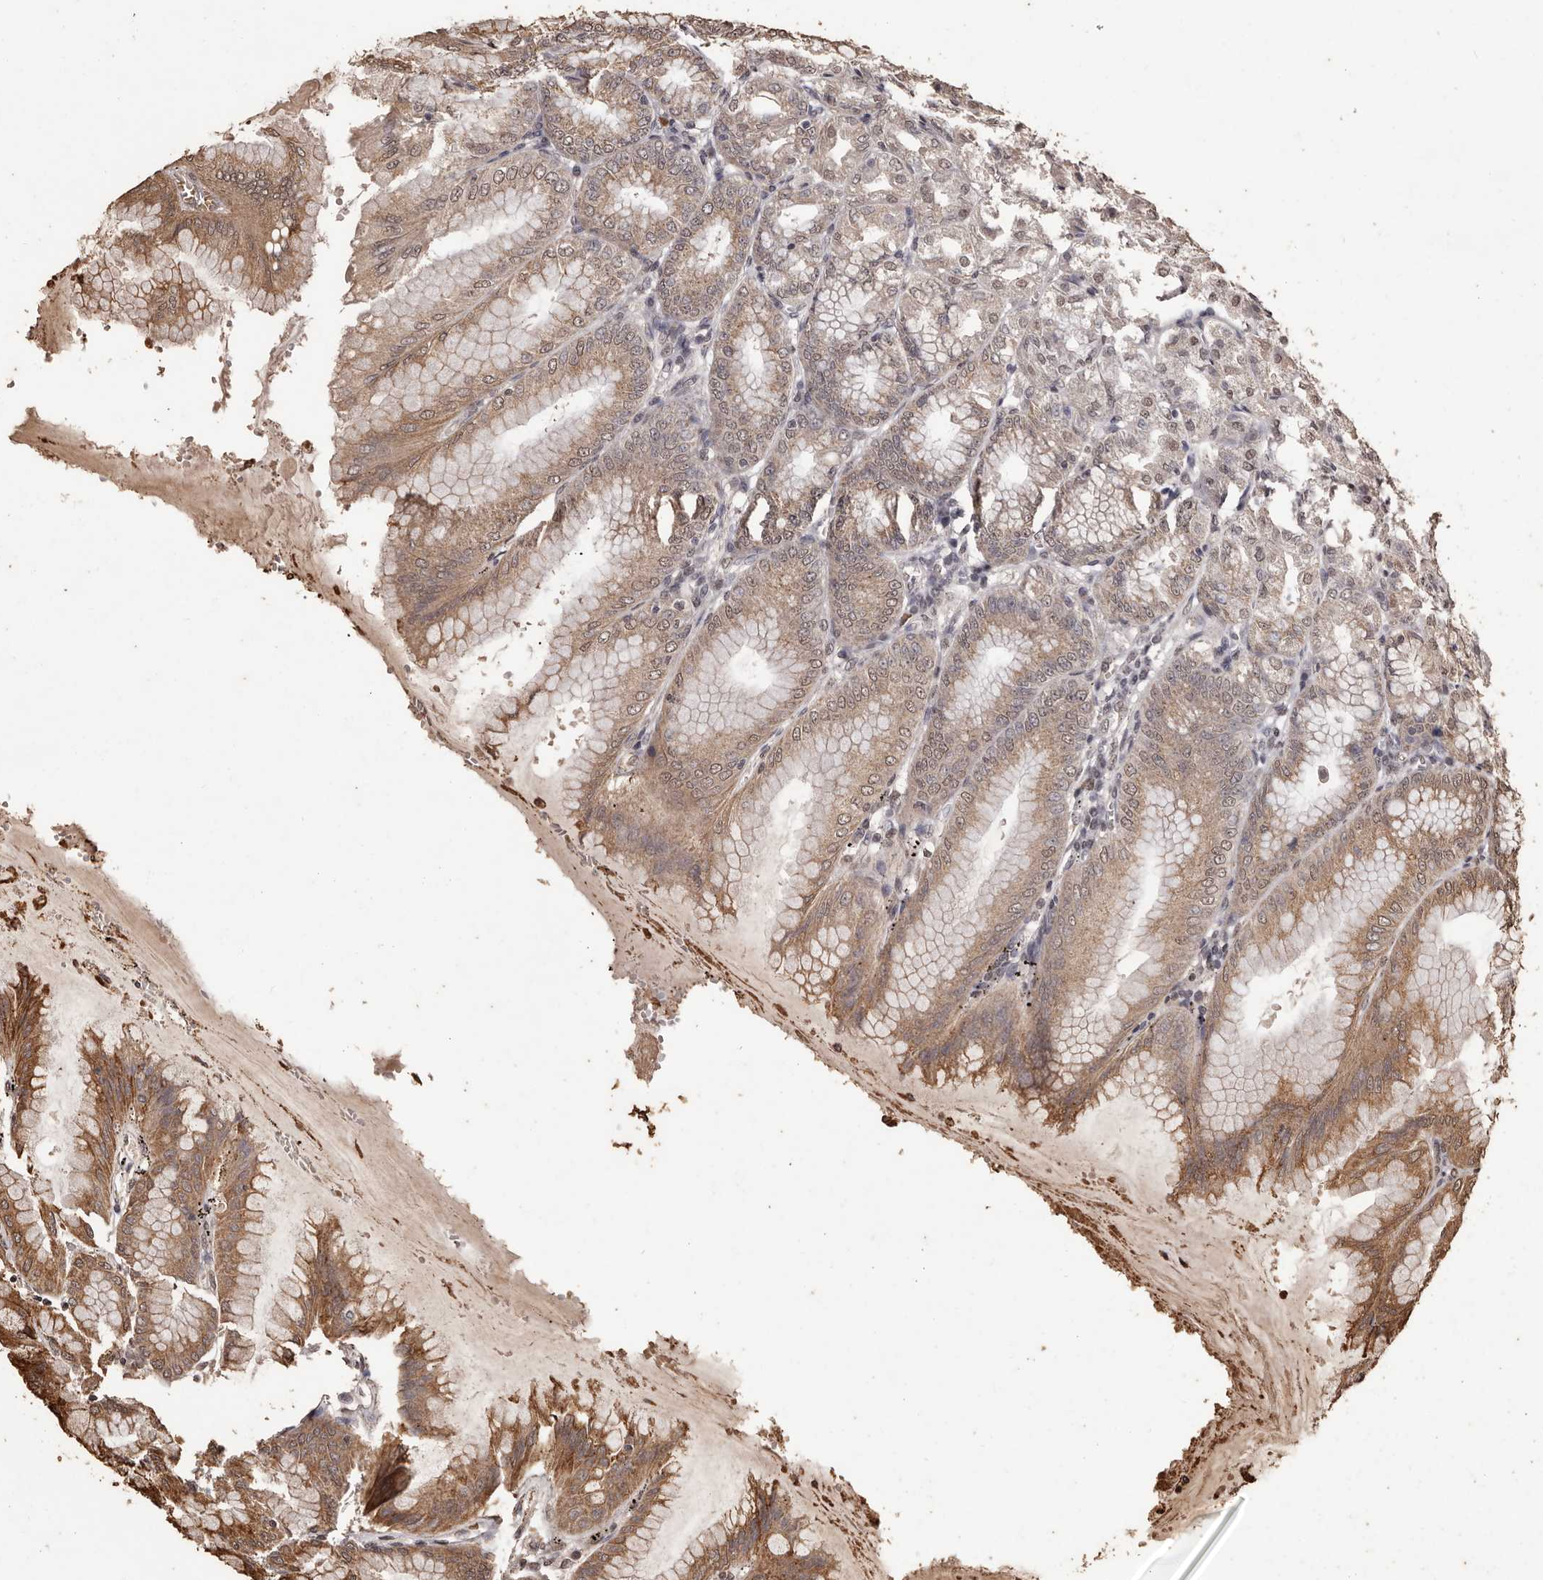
{"staining": {"intensity": "moderate", "quantity": "25%-75%", "location": "cytoplasmic/membranous,nuclear"}, "tissue": "stomach", "cell_type": "Glandular cells", "image_type": "normal", "snomed": [{"axis": "morphology", "description": "Normal tissue, NOS"}, {"axis": "topography", "description": "Stomach, lower"}], "caption": "Human stomach stained with a brown dye displays moderate cytoplasmic/membranous,nuclear positive staining in about 25%-75% of glandular cells.", "gene": "NAV1", "patient": {"sex": "male", "age": 71}}